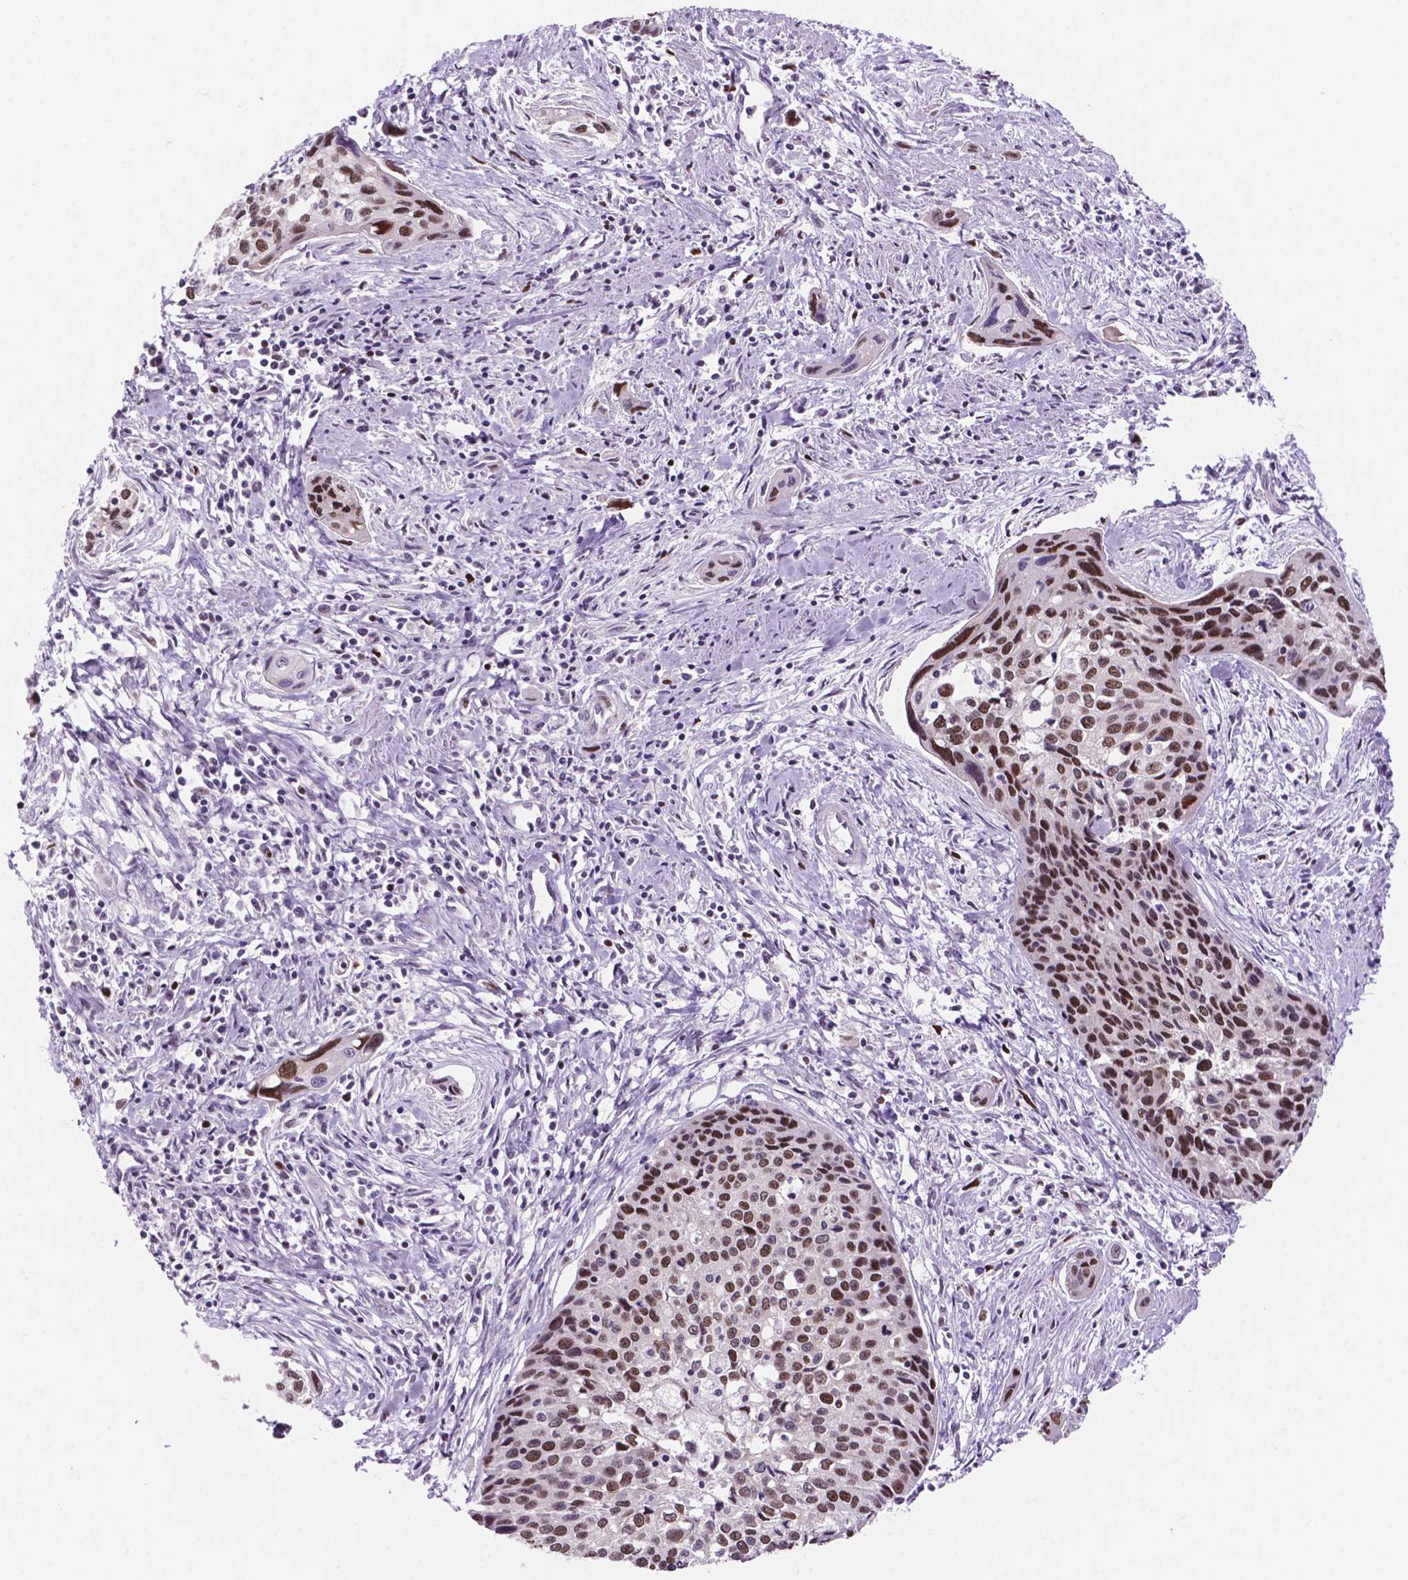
{"staining": {"intensity": "moderate", "quantity": ">75%", "location": "nuclear"}, "tissue": "cervical cancer", "cell_type": "Tumor cells", "image_type": "cancer", "snomed": [{"axis": "morphology", "description": "Squamous cell carcinoma, NOS"}, {"axis": "topography", "description": "Cervix"}], "caption": "Brown immunohistochemical staining in cervical squamous cell carcinoma exhibits moderate nuclear expression in about >75% of tumor cells.", "gene": "NCAPH2", "patient": {"sex": "female", "age": 31}}